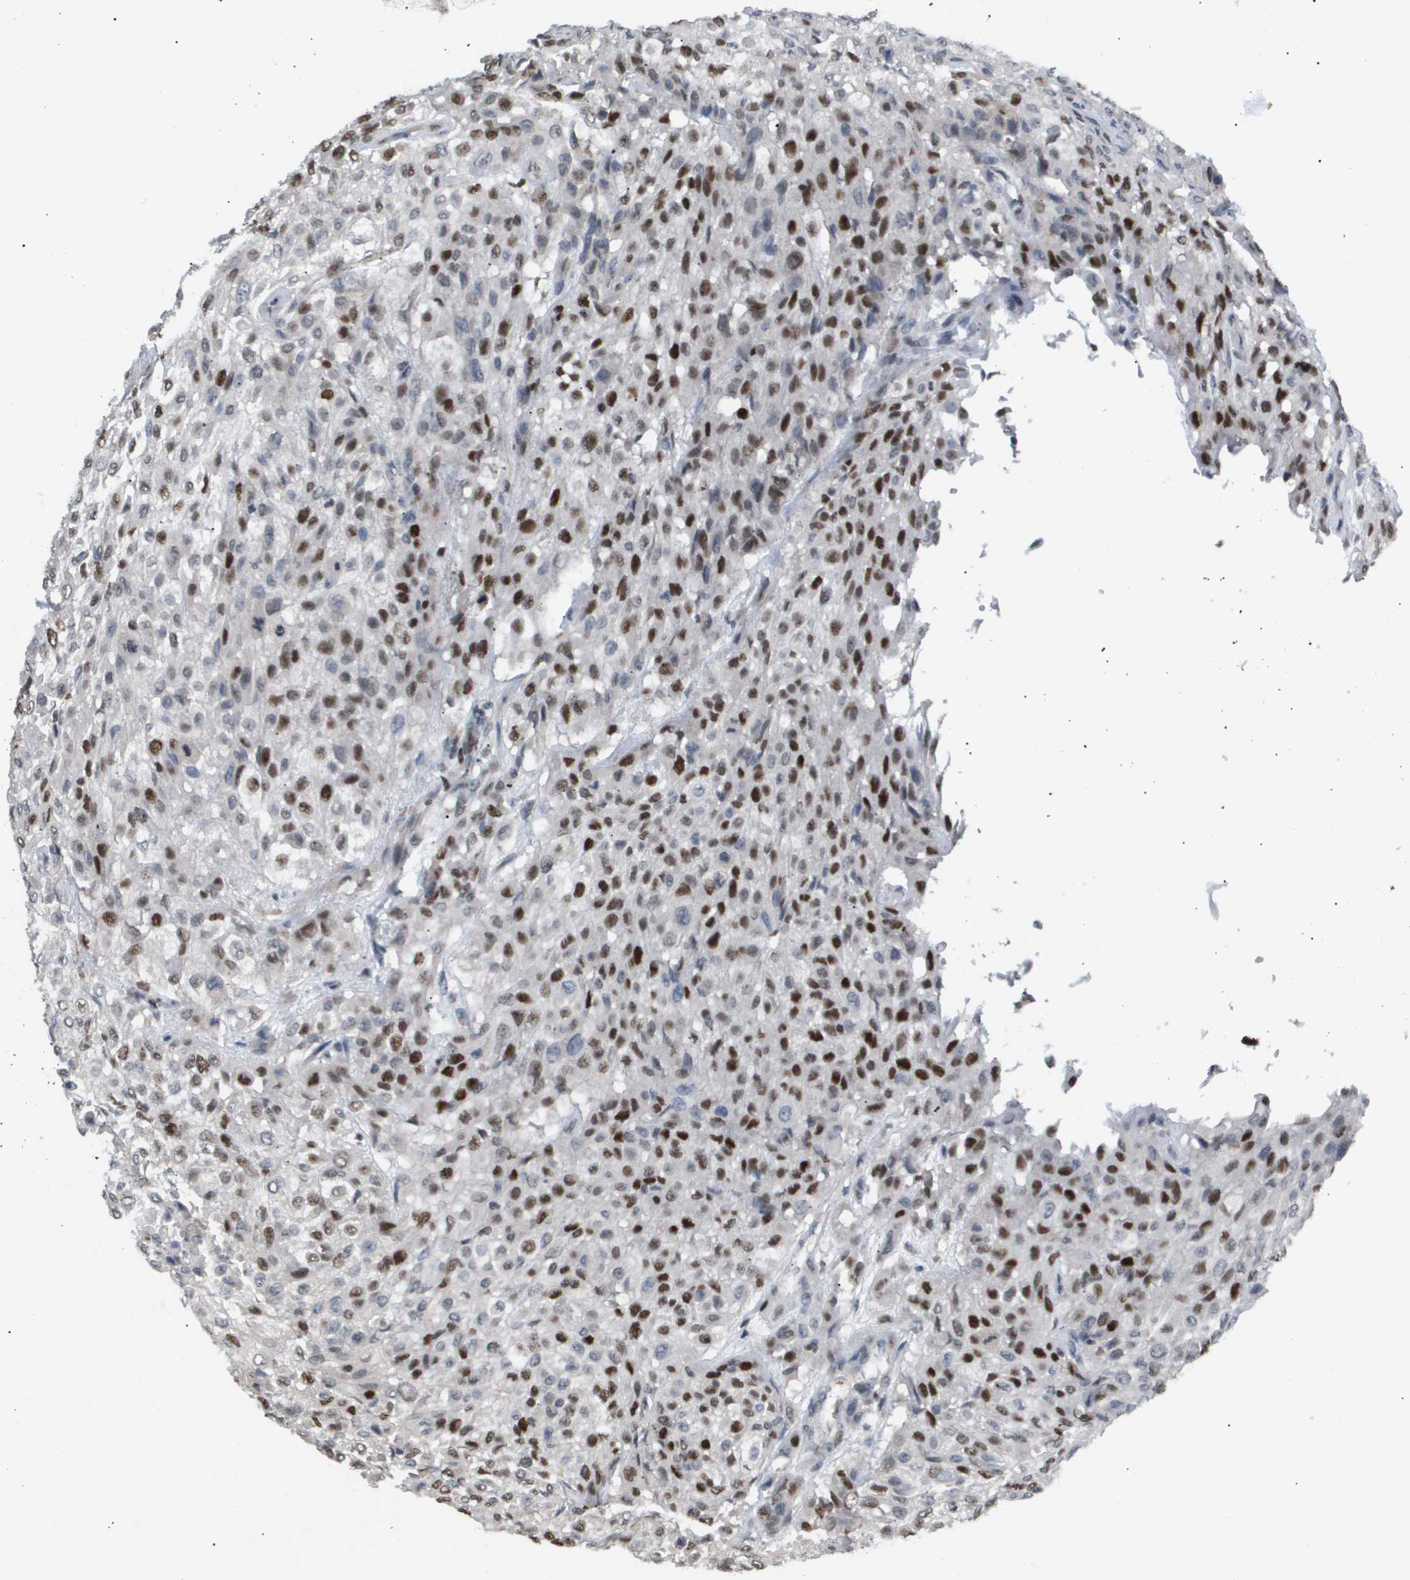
{"staining": {"intensity": "strong", "quantity": "25%-75%", "location": "nuclear"}, "tissue": "urothelial cancer", "cell_type": "Tumor cells", "image_type": "cancer", "snomed": [{"axis": "morphology", "description": "Urothelial carcinoma, High grade"}, {"axis": "topography", "description": "Urinary bladder"}], "caption": "Immunohistochemistry (IHC) histopathology image of human urothelial cancer stained for a protein (brown), which displays high levels of strong nuclear staining in about 25%-75% of tumor cells.", "gene": "ANAPC2", "patient": {"sex": "male", "age": 57}}